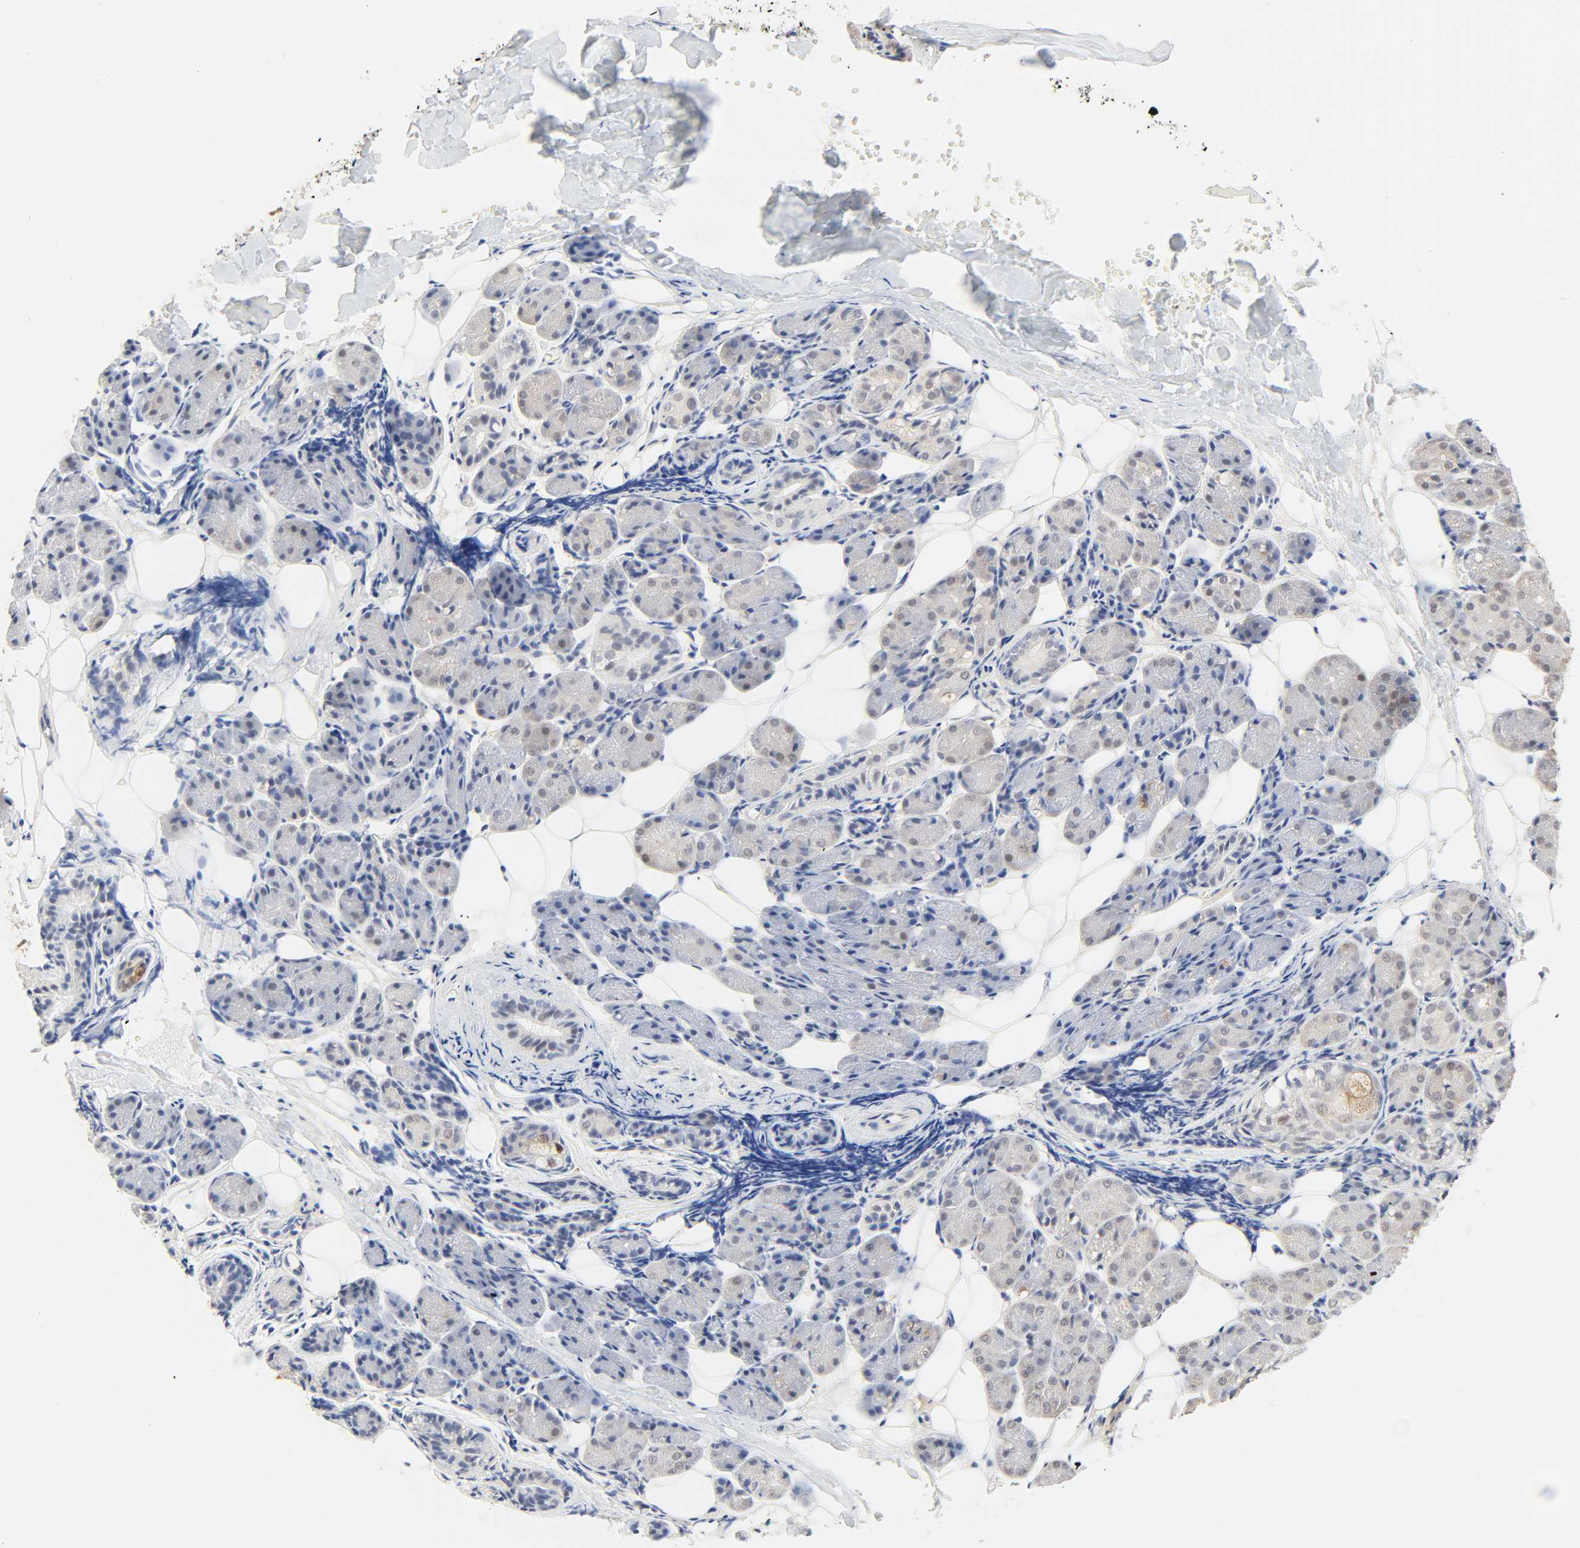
{"staining": {"intensity": "weak", "quantity": ">75%", "location": "cytoplasmic/membranous"}, "tissue": "salivary gland", "cell_type": "Glandular cells", "image_type": "normal", "snomed": [{"axis": "morphology", "description": "Normal tissue, NOS"}, {"axis": "morphology", "description": "Adenoma, NOS"}, {"axis": "topography", "description": "Salivary gland"}], "caption": "Immunohistochemistry (IHC) of benign human salivary gland shows low levels of weak cytoplasmic/membranous staining in approximately >75% of glandular cells.", "gene": "ACSS2", "patient": {"sex": "female", "age": 32}}